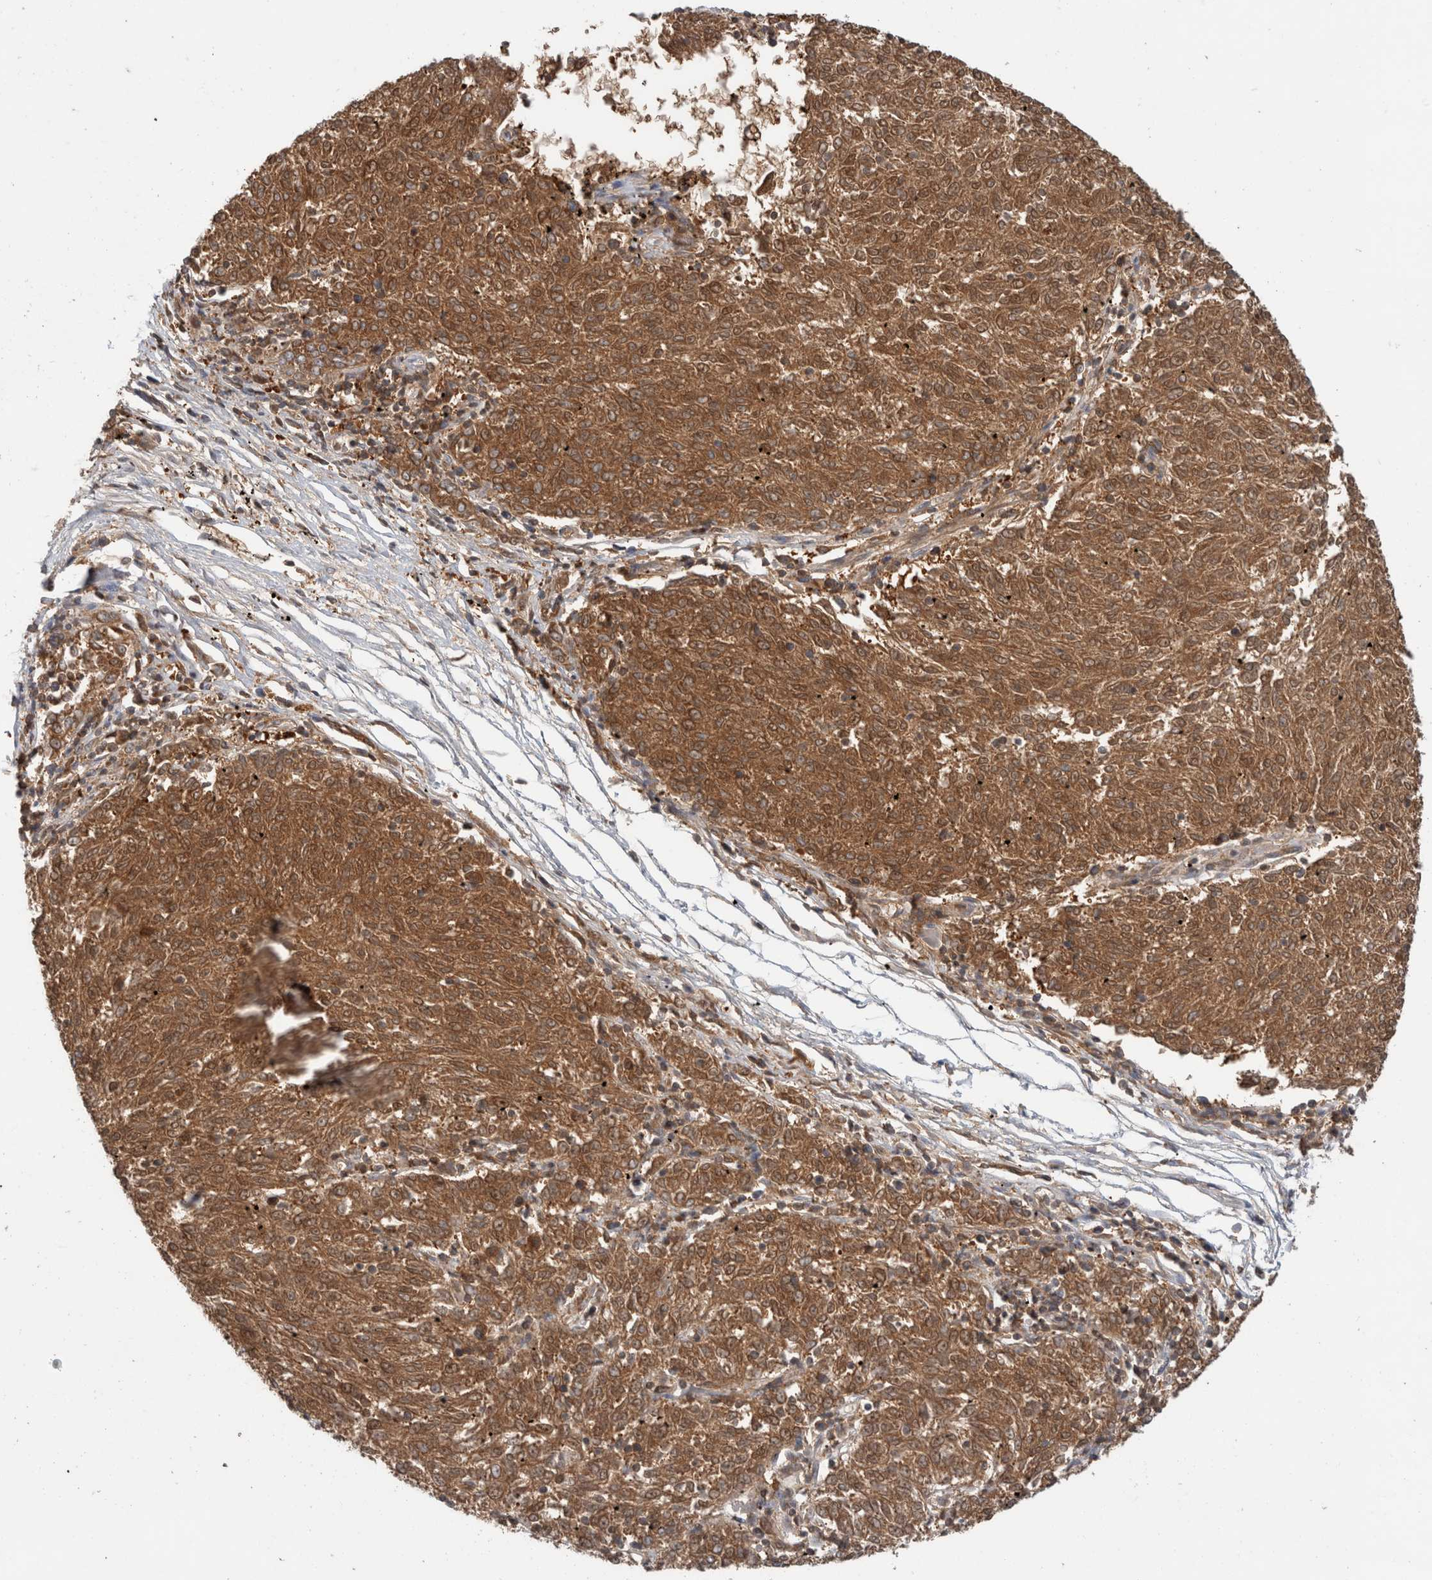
{"staining": {"intensity": "strong", "quantity": ">75%", "location": "cytoplasmic/membranous,nuclear"}, "tissue": "melanoma", "cell_type": "Tumor cells", "image_type": "cancer", "snomed": [{"axis": "morphology", "description": "Malignant melanoma, NOS"}, {"axis": "topography", "description": "Skin"}], "caption": "Immunohistochemical staining of human melanoma shows high levels of strong cytoplasmic/membranous and nuclear staining in approximately >75% of tumor cells.", "gene": "KLHL14", "patient": {"sex": "female", "age": 72}}